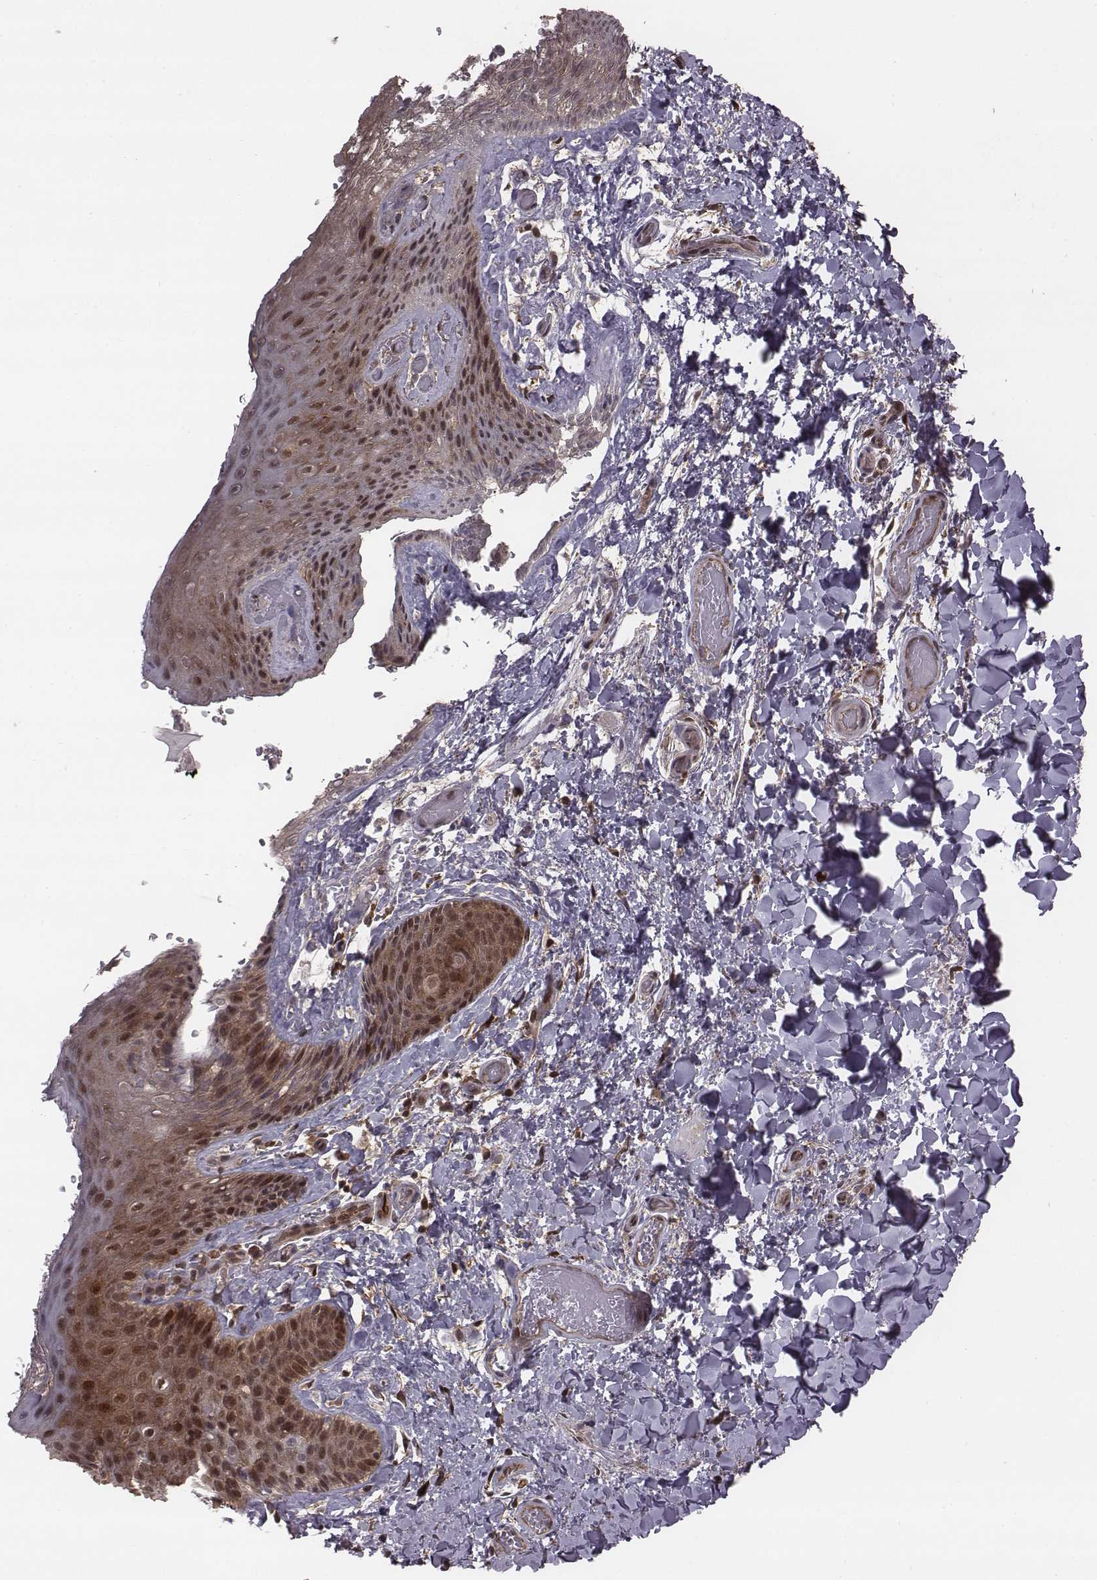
{"staining": {"intensity": "strong", "quantity": ">75%", "location": "cytoplasmic/membranous,nuclear"}, "tissue": "skin", "cell_type": "Epidermal cells", "image_type": "normal", "snomed": [{"axis": "morphology", "description": "Normal tissue, NOS"}, {"axis": "topography", "description": "Anal"}], "caption": "Immunohistochemical staining of benign human skin shows >75% levels of strong cytoplasmic/membranous,nuclear protein positivity in about >75% of epidermal cells. Nuclei are stained in blue.", "gene": "RPL3", "patient": {"sex": "male", "age": 36}}